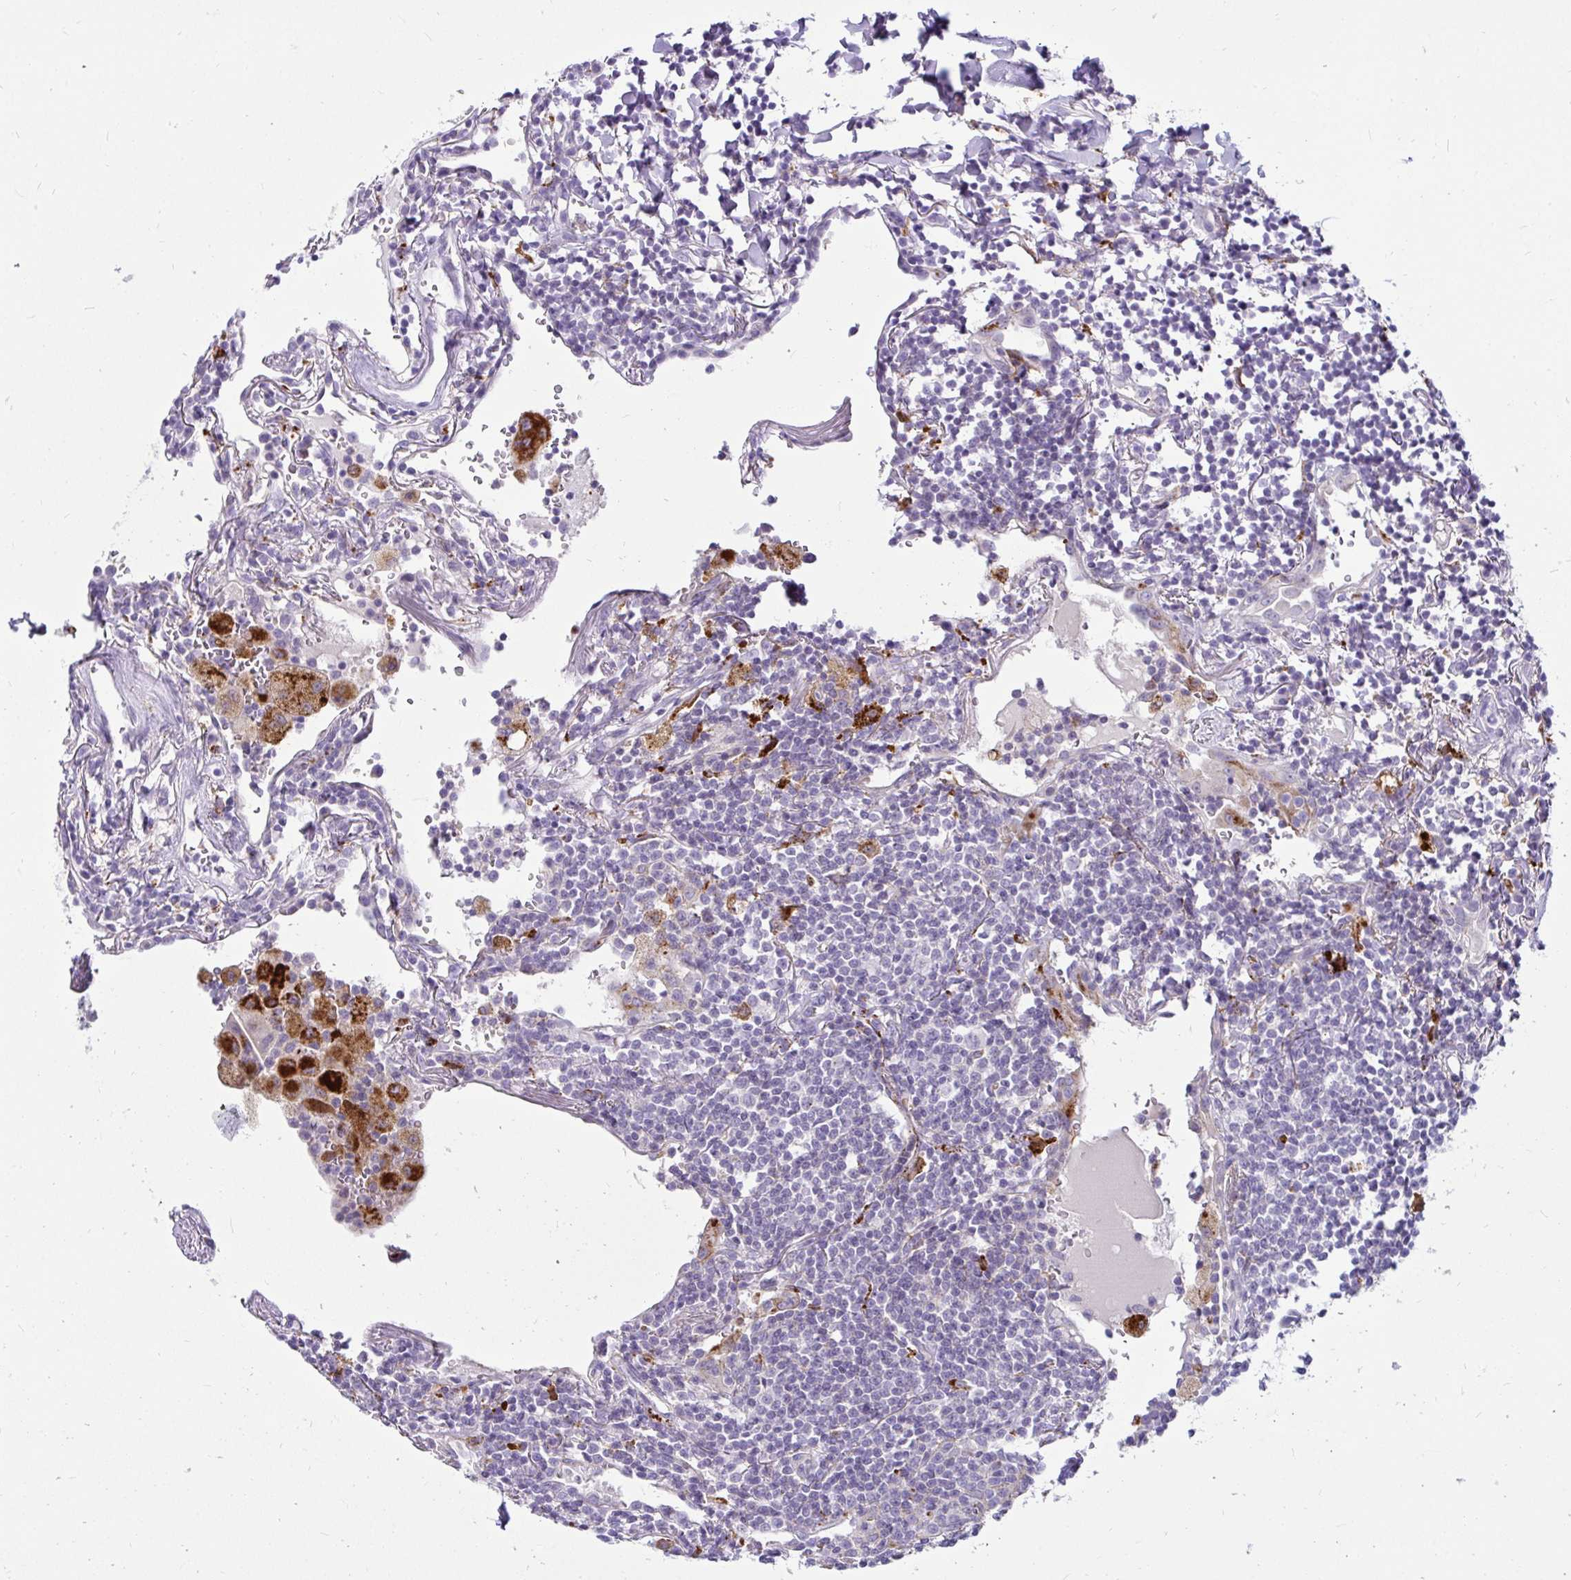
{"staining": {"intensity": "negative", "quantity": "none", "location": "none"}, "tissue": "lymphoma", "cell_type": "Tumor cells", "image_type": "cancer", "snomed": [{"axis": "morphology", "description": "Malignant lymphoma, non-Hodgkin's type, Low grade"}, {"axis": "topography", "description": "Lung"}], "caption": "Immunohistochemical staining of malignant lymphoma, non-Hodgkin's type (low-grade) displays no significant positivity in tumor cells.", "gene": "CTSZ", "patient": {"sex": "female", "age": 71}}